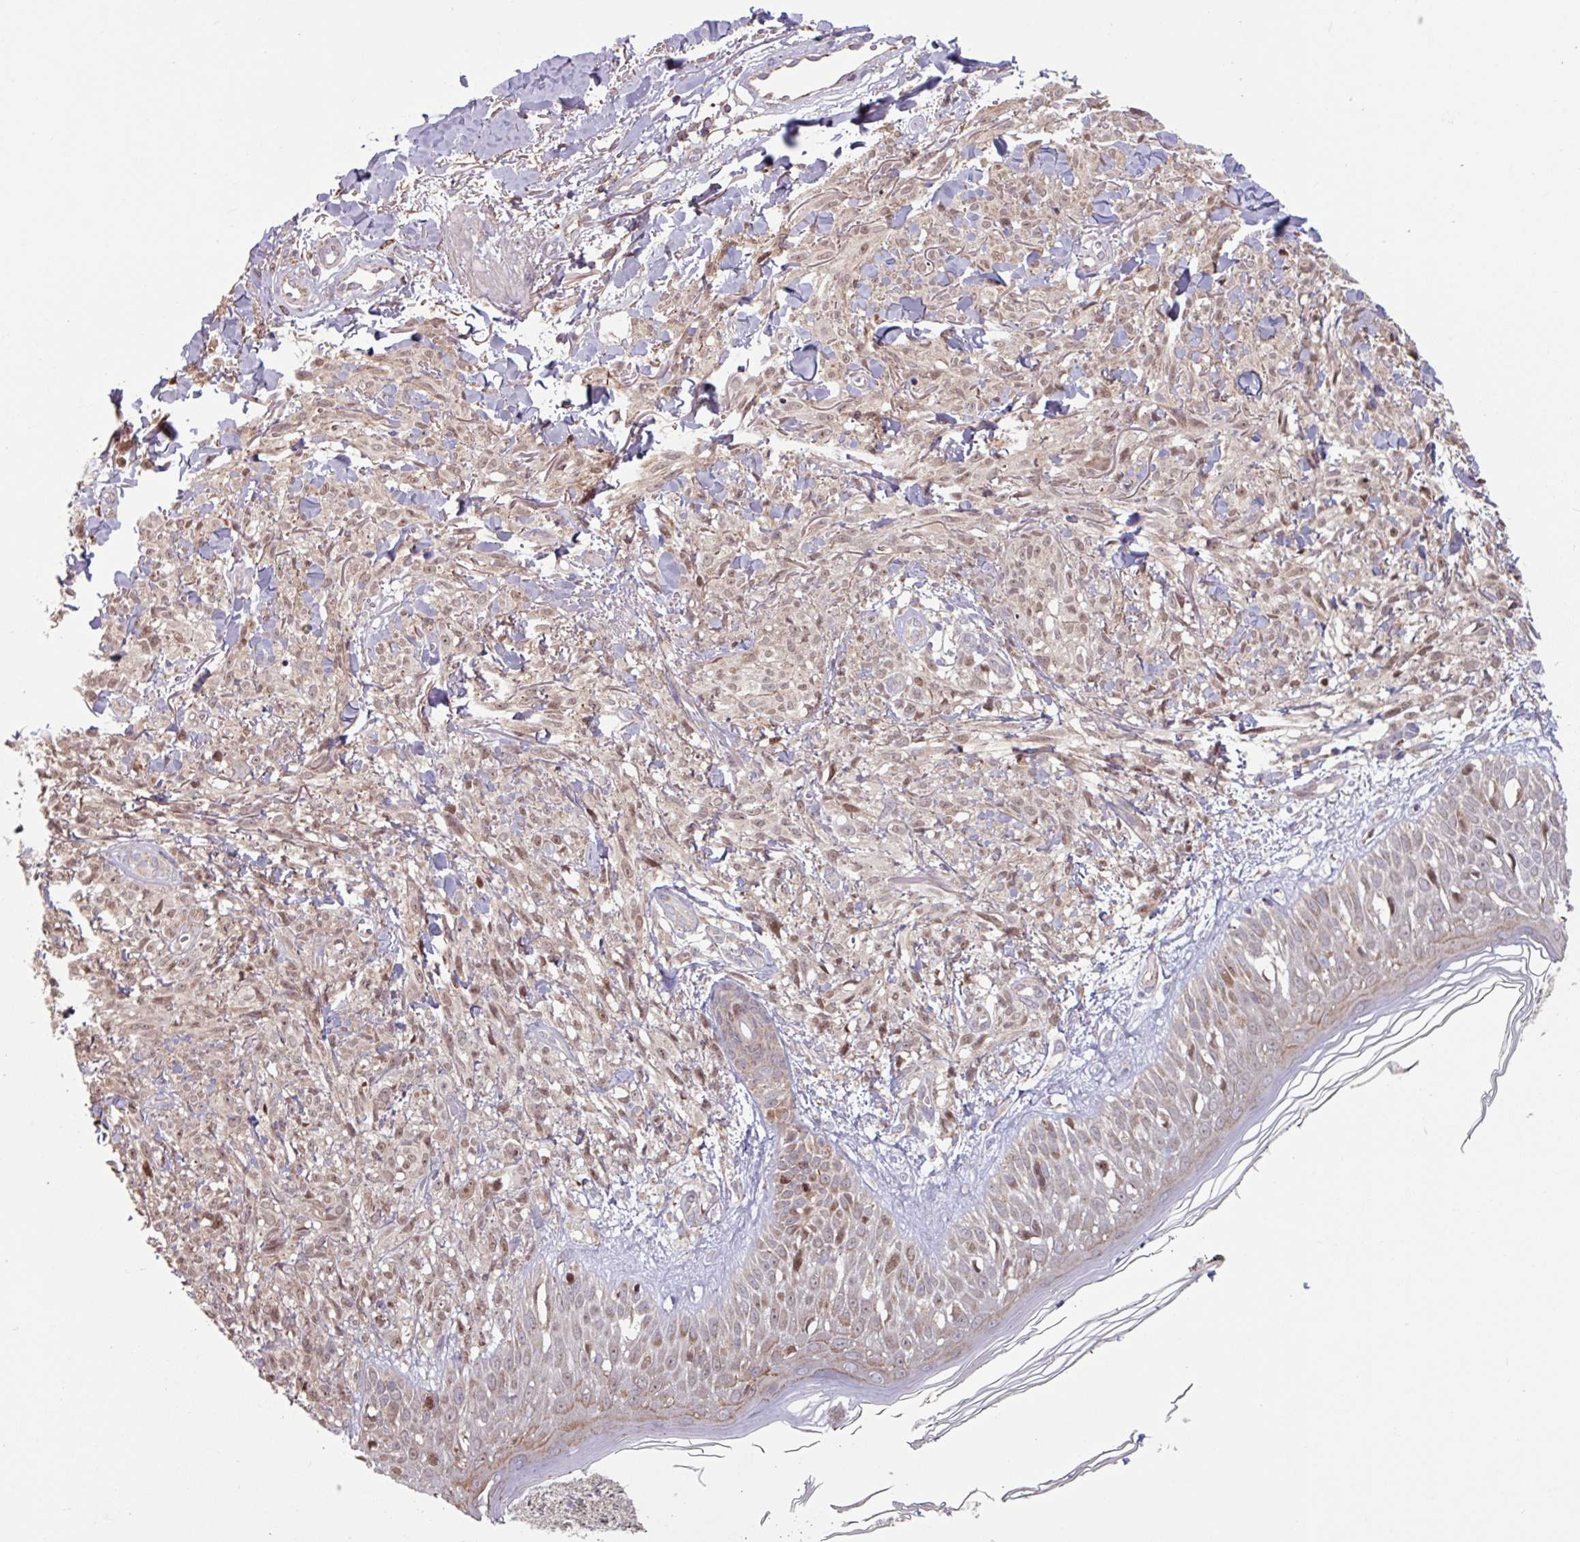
{"staining": {"intensity": "weak", "quantity": ">75%", "location": "nuclear"}, "tissue": "melanoma", "cell_type": "Tumor cells", "image_type": "cancer", "snomed": [{"axis": "morphology", "description": "Malignant melanoma, NOS"}, {"axis": "topography", "description": "Skin of forearm"}], "caption": "Immunohistochemistry micrograph of neoplastic tissue: melanoma stained using IHC demonstrates low levels of weak protein expression localized specifically in the nuclear of tumor cells, appearing as a nuclear brown color.", "gene": "COX7C", "patient": {"sex": "female", "age": 65}}